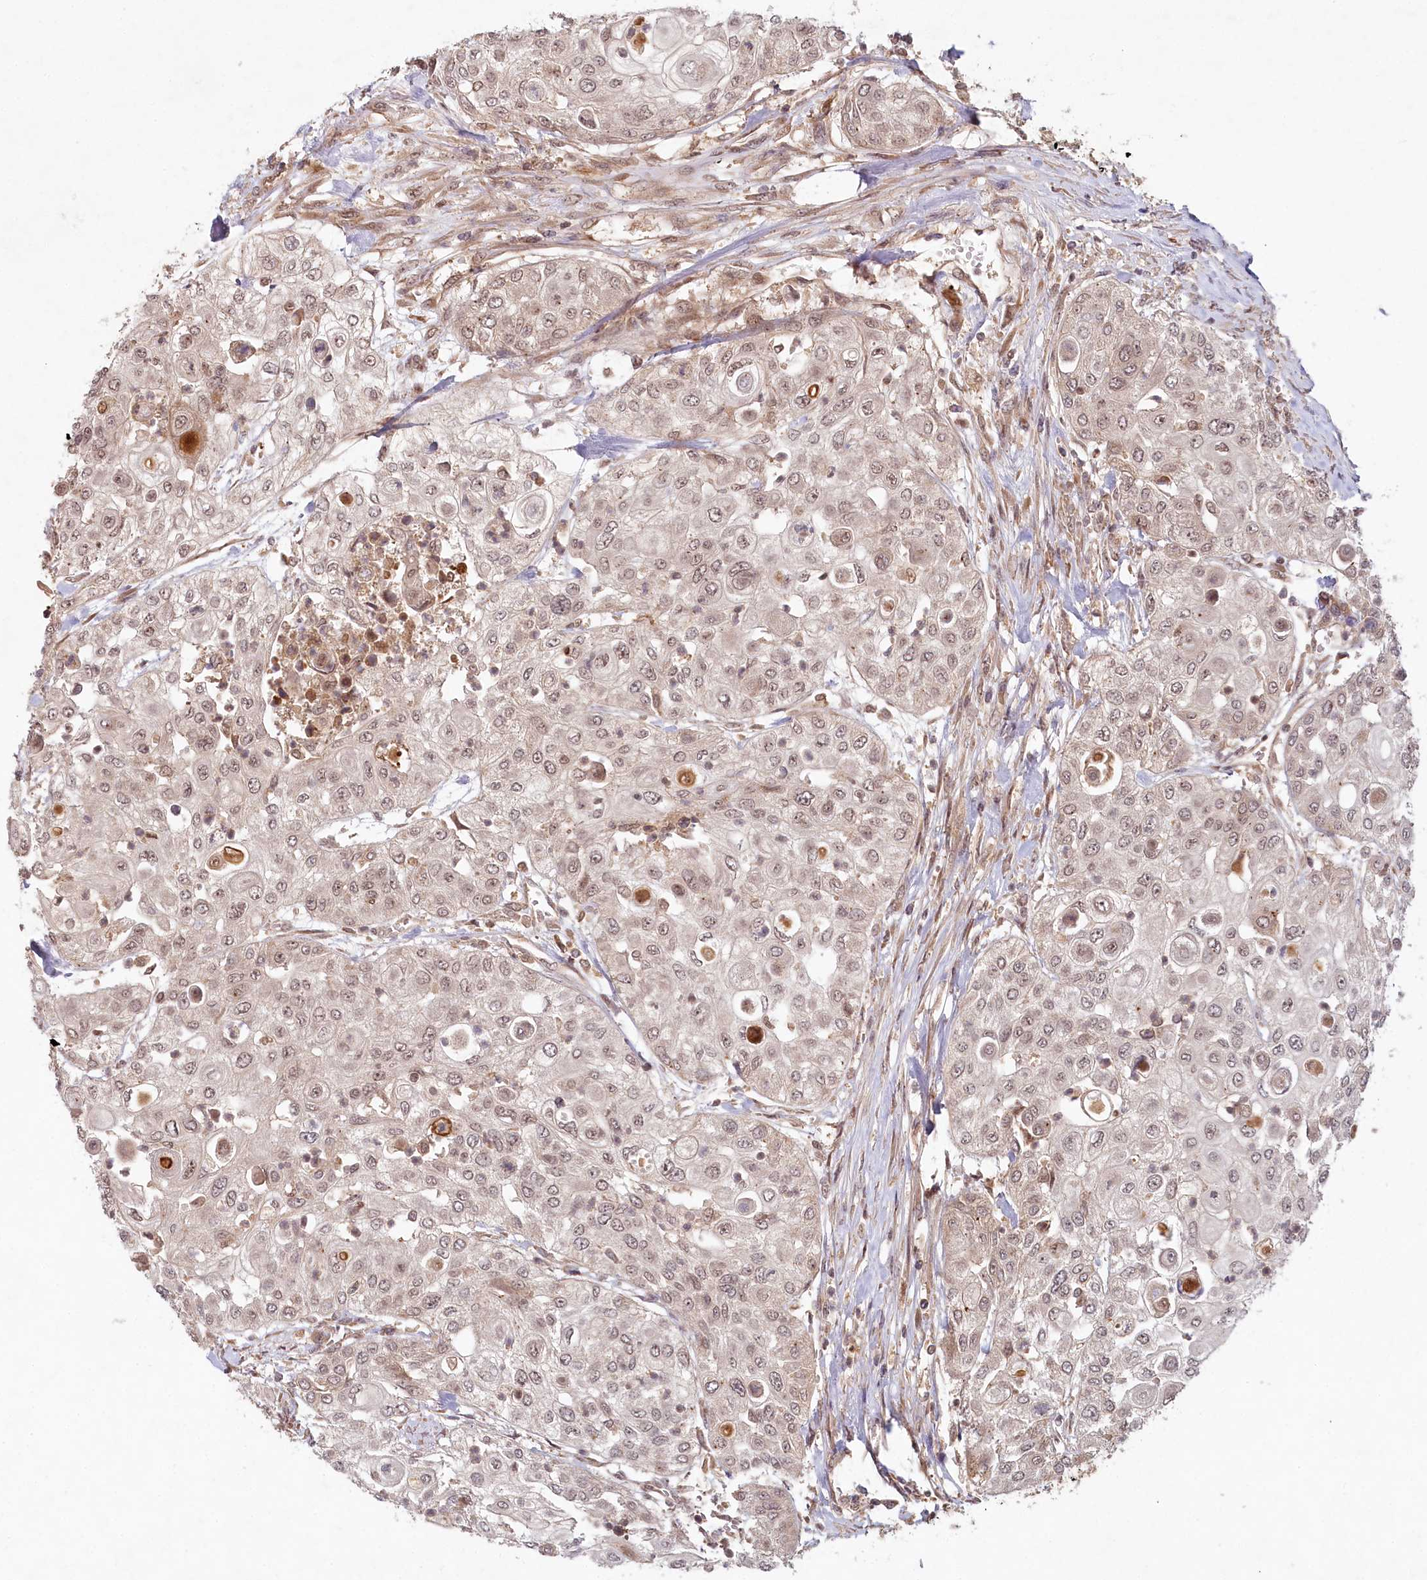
{"staining": {"intensity": "weak", "quantity": ">75%", "location": "nuclear"}, "tissue": "urothelial cancer", "cell_type": "Tumor cells", "image_type": "cancer", "snomed": [{"axis": "morphology", "description": "Urothelial carcinoma, High grade"}, {"axis": "topography", "description": "Urinary bladder"}], "caption": "Urothelial cancer tissue shows weak nuclear staining in about >75% of tumor cells", "gene": "WAPL", "patient": {"sex": "female", "age": 79}}